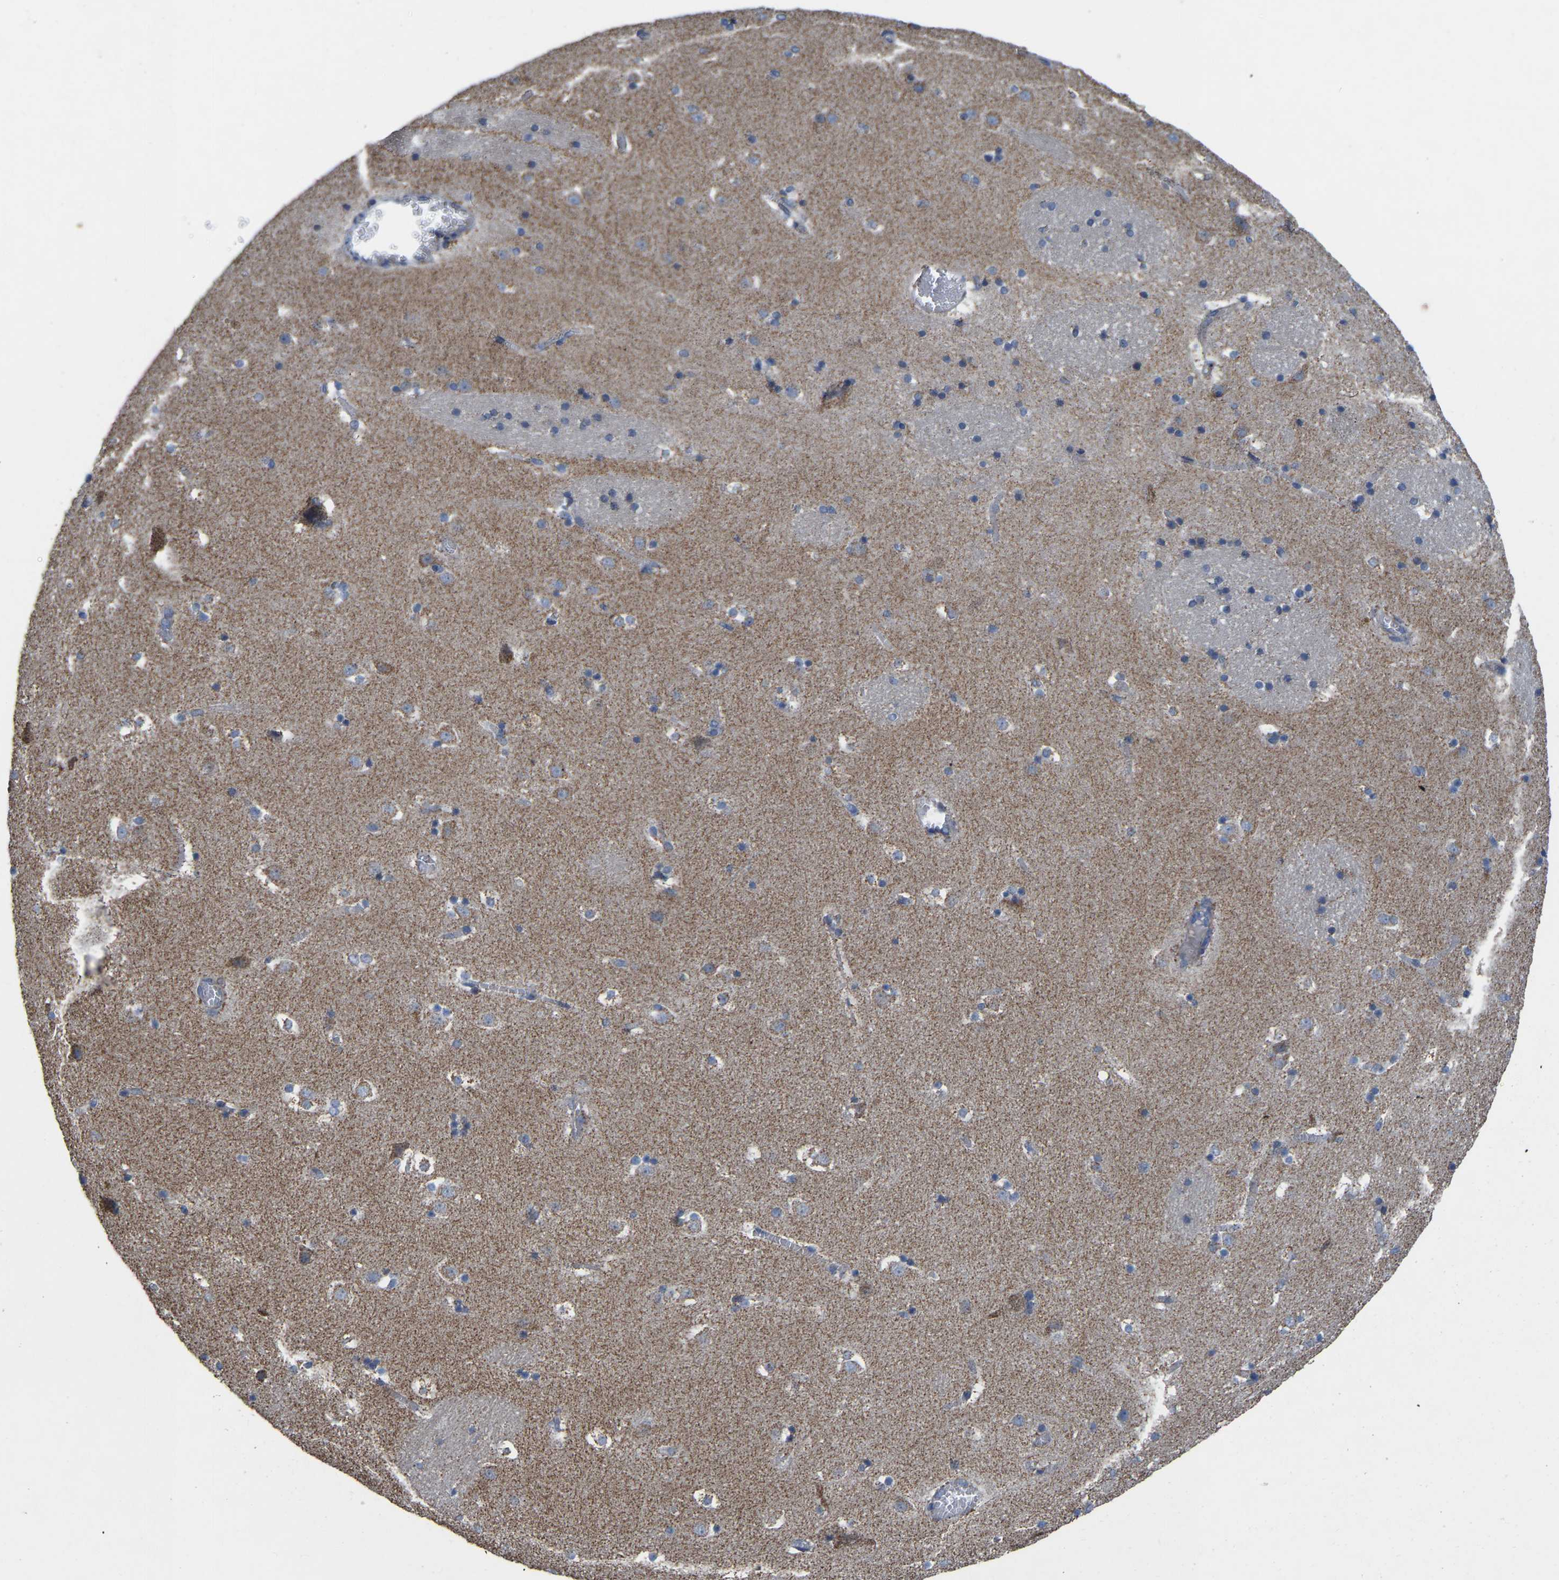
{"staining": {"intensity": "weak", "quantity": ">75%", "location": "cytoplasmic/membranous"}, "tissue": "caudate", "cell_type": "Glial cells", "image_type": "normal", "snomed": [{"axis": "morphology", "description": "Normal tissue, NOS"}, {"axis": "topography", "description": "Lateral ventricle wall"}], "caption": "Benign caudate was stained to show a protein in brown. There is low levels of weak cytoplasmic/membranous expression in about >75% of glial cells. (Brightfield microscopy of DAB IHC at high magnification).", "gene": "BCL10", "patient": {"sex": "male", "age": 45}}